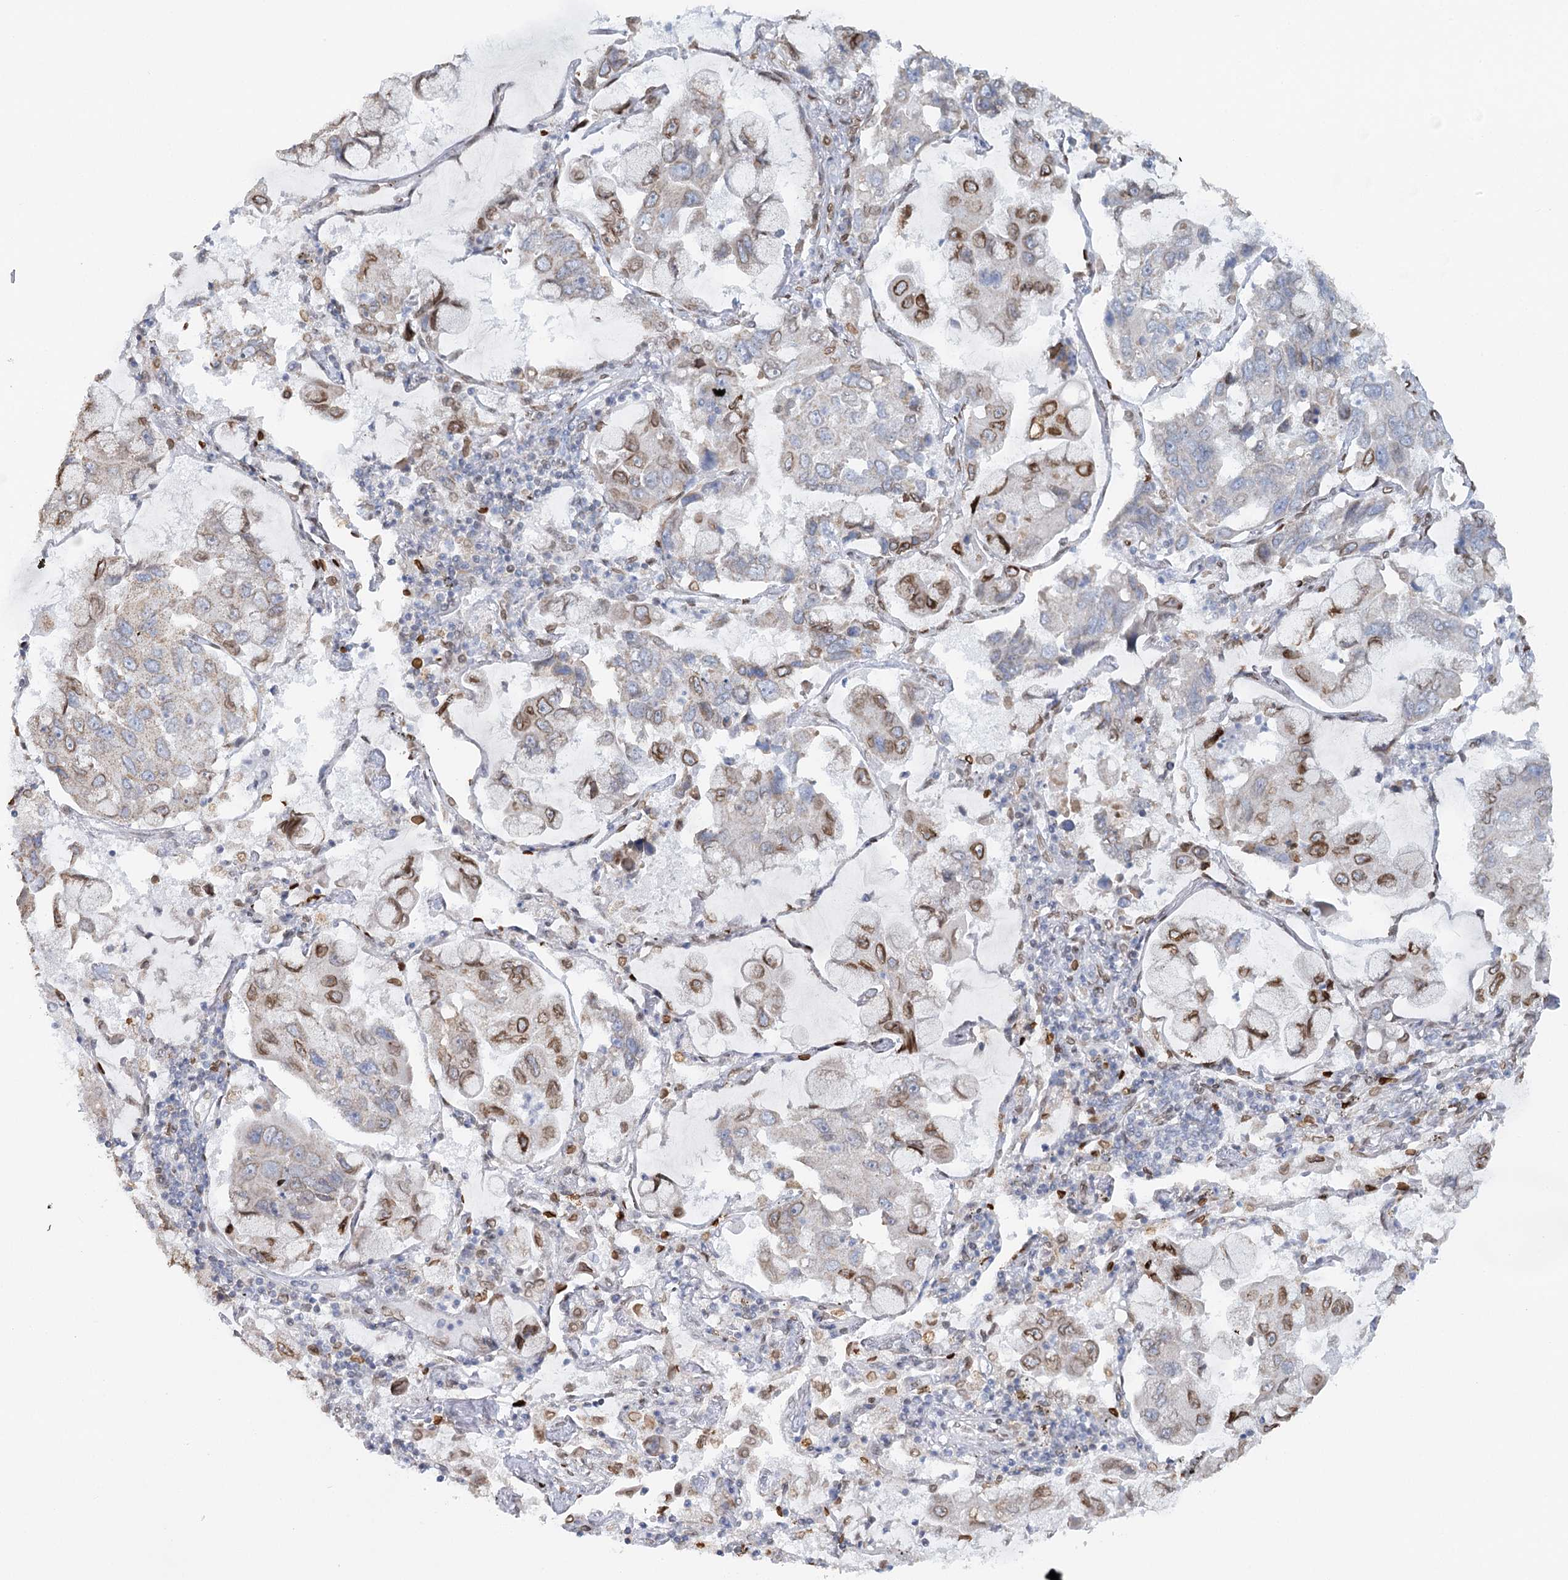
{"staining": {"intensity": "moderate", "quantity": "25%-75%", "location": "cytoplasmic/membranous,nuclear"}, "tissue": "lung cancer", "cell_type": "Tumor cells", "image_type": "cancer", "snomed": [{"axis": "morphology", "description": "Adenocarcinoma, NOS"}, {"axis": "topography", "description": "Lung"}], "caption": "Brown immunohistochemical staining in human adenocarcinoma (lung) reveals moderate cytoplasmic/membranous and nuclear expression in about 25%-75% of tumor cells.", "gene": "VWA5A", "patient": {"sex": "male", "age": 64}}